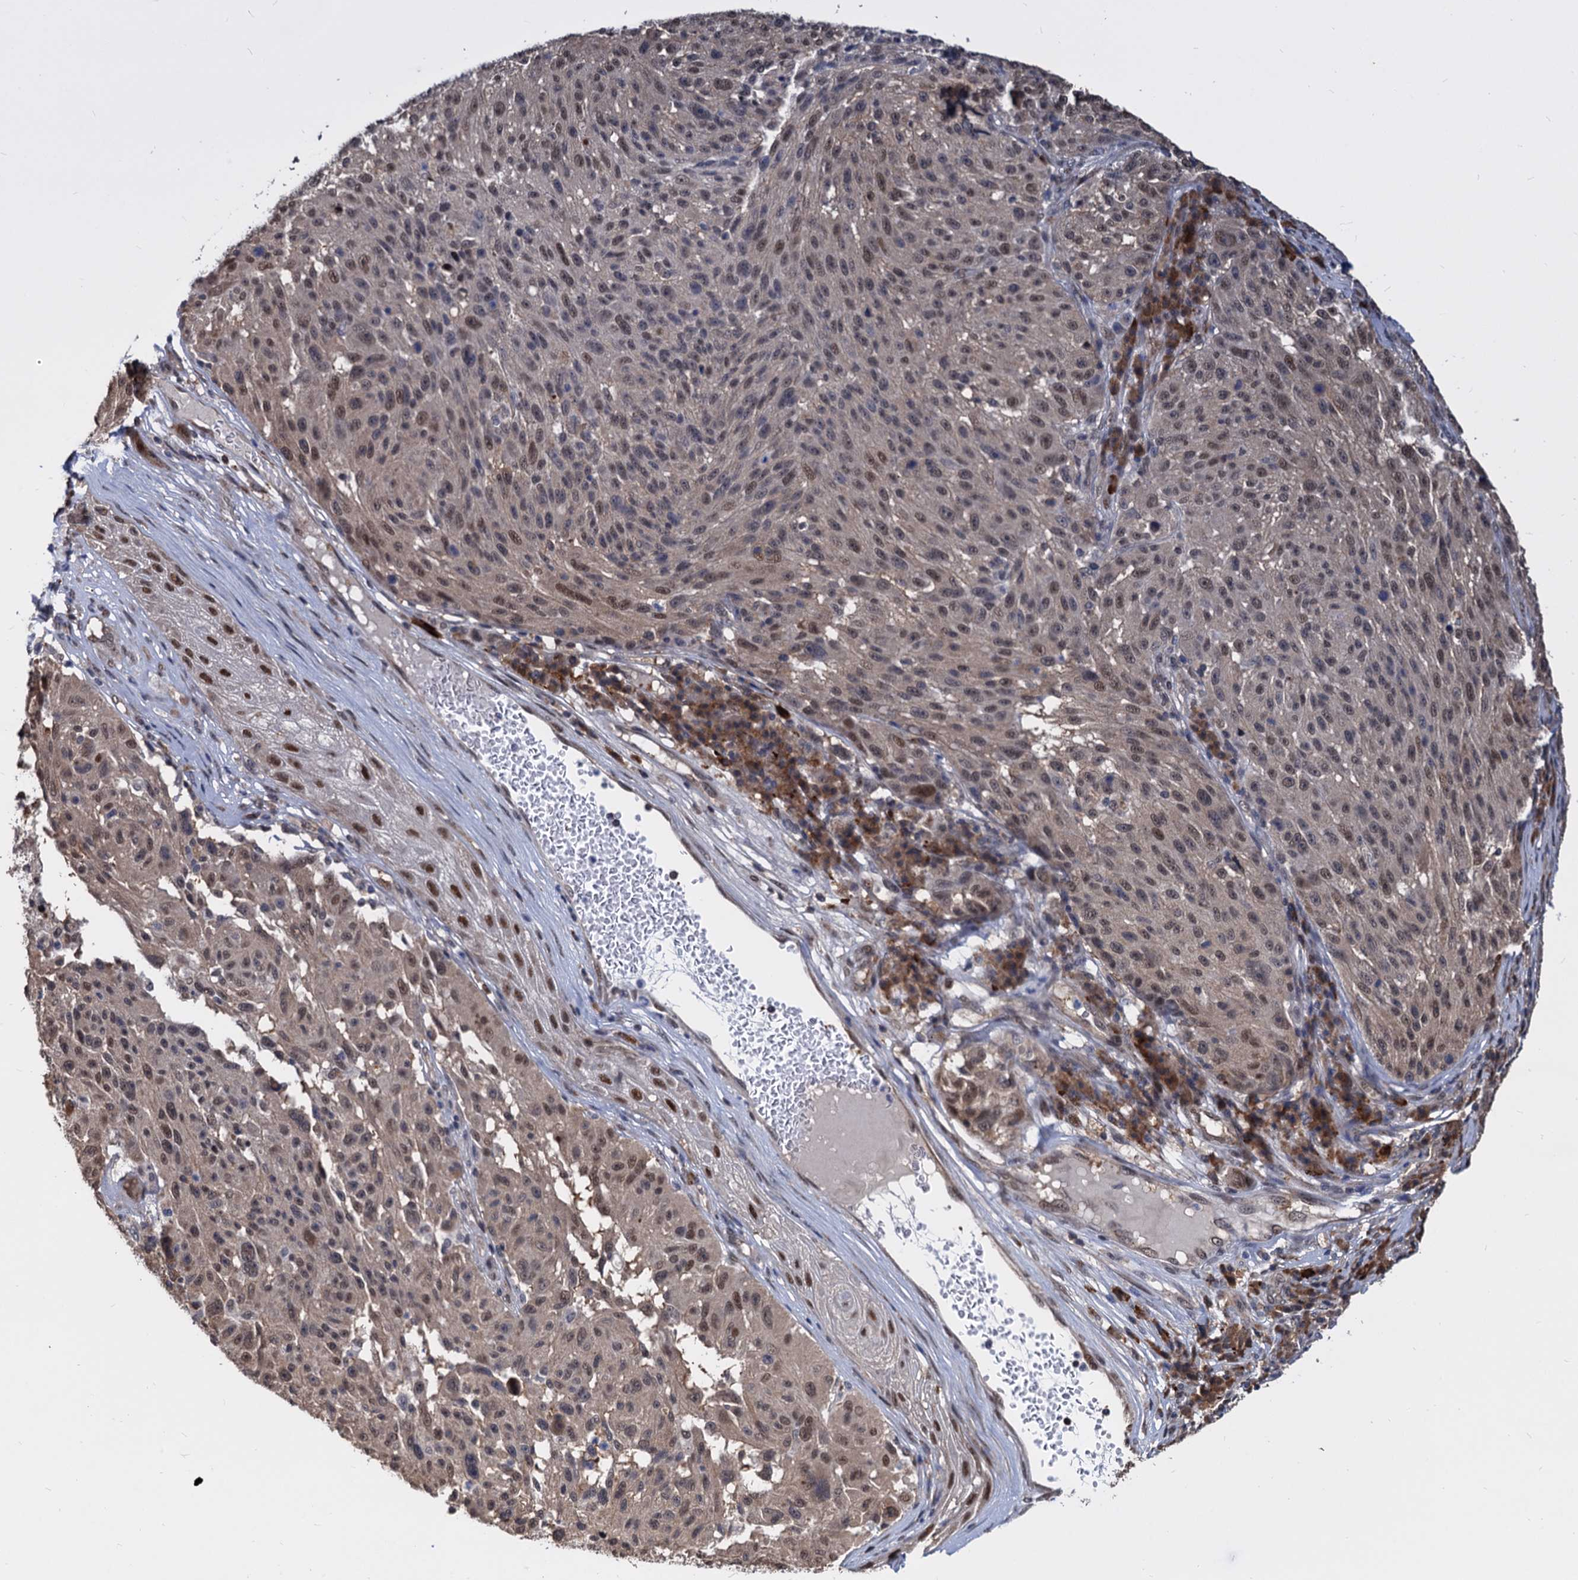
{"staining": {"intensity": "moderate", "quantity": ">75%", "location": "nuclear"}, "tissue": "melanoma", "cell_type": "Tumor cells", "image_type": "cancer", "snomed": [{"axis": "morphology", "description": "Malignant melanoma, NOS"}, {"axis": "topography", "description": "Skin"}], "caption": "A brown stain shows moderate nuclear expression of a protein in melanoma tumor cells.", "gene": "PSMD4", "patient": {"sex": "male", "age": 53}}